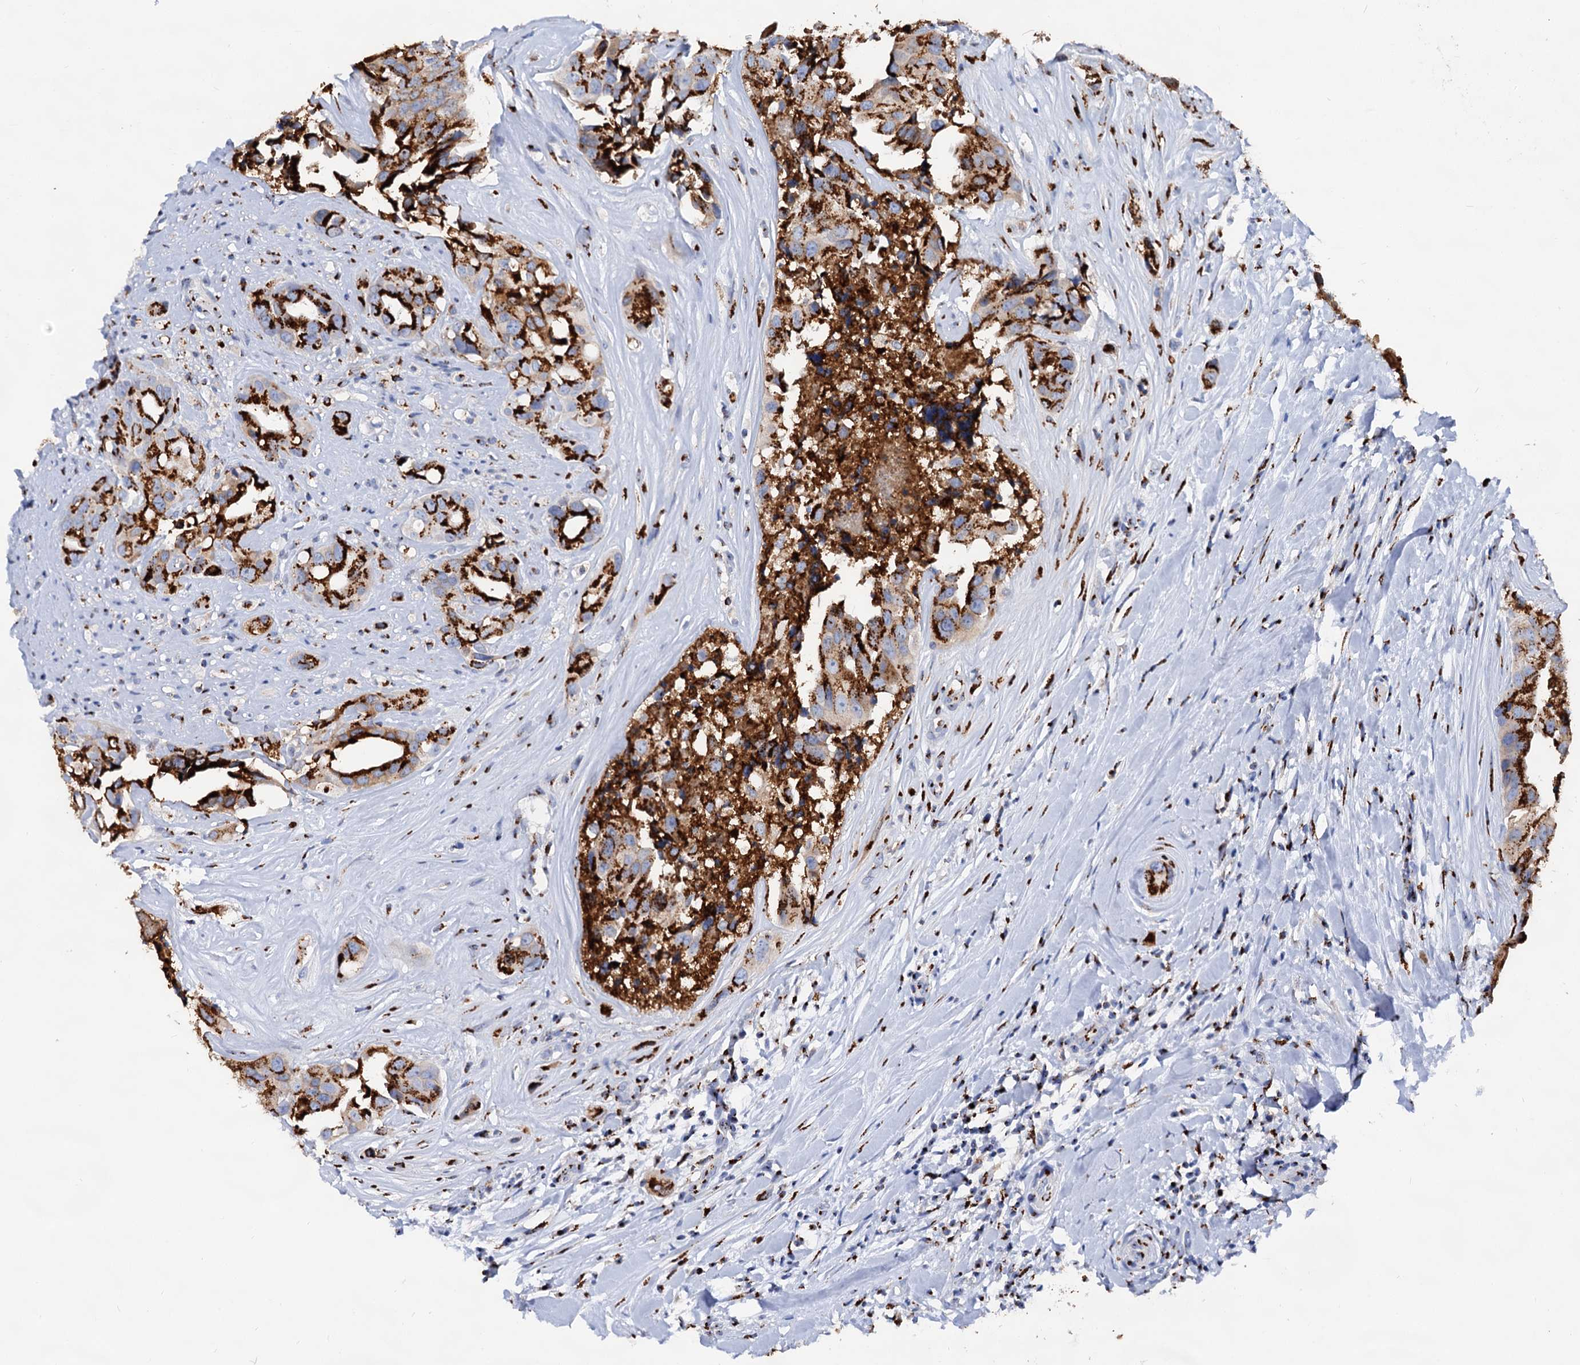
{"staining": {"intensity": "strong", "quantity": ">75%", "location": "cytoplasmic/membranous"}, "tissue": "head and neck cancer", "cell_type": "Tumor cells", "image_type": "cancer", "snomed": [{"axis": "morphology", "description": "Adenocarcinoma, NOS"}, {"axis": "morphology", "description": "Adenocarcinoma, metastatic, NOS"}, {"axis": "topography", "description": "Head-Neck"}], "caption": "Human head and neck cancer (metastatic adenocarcinoma) stained with a protein marker shows strong staining in tumor cells.", "gene": "TM9SF3", "patient": {"sex": "male", "age": 75}}